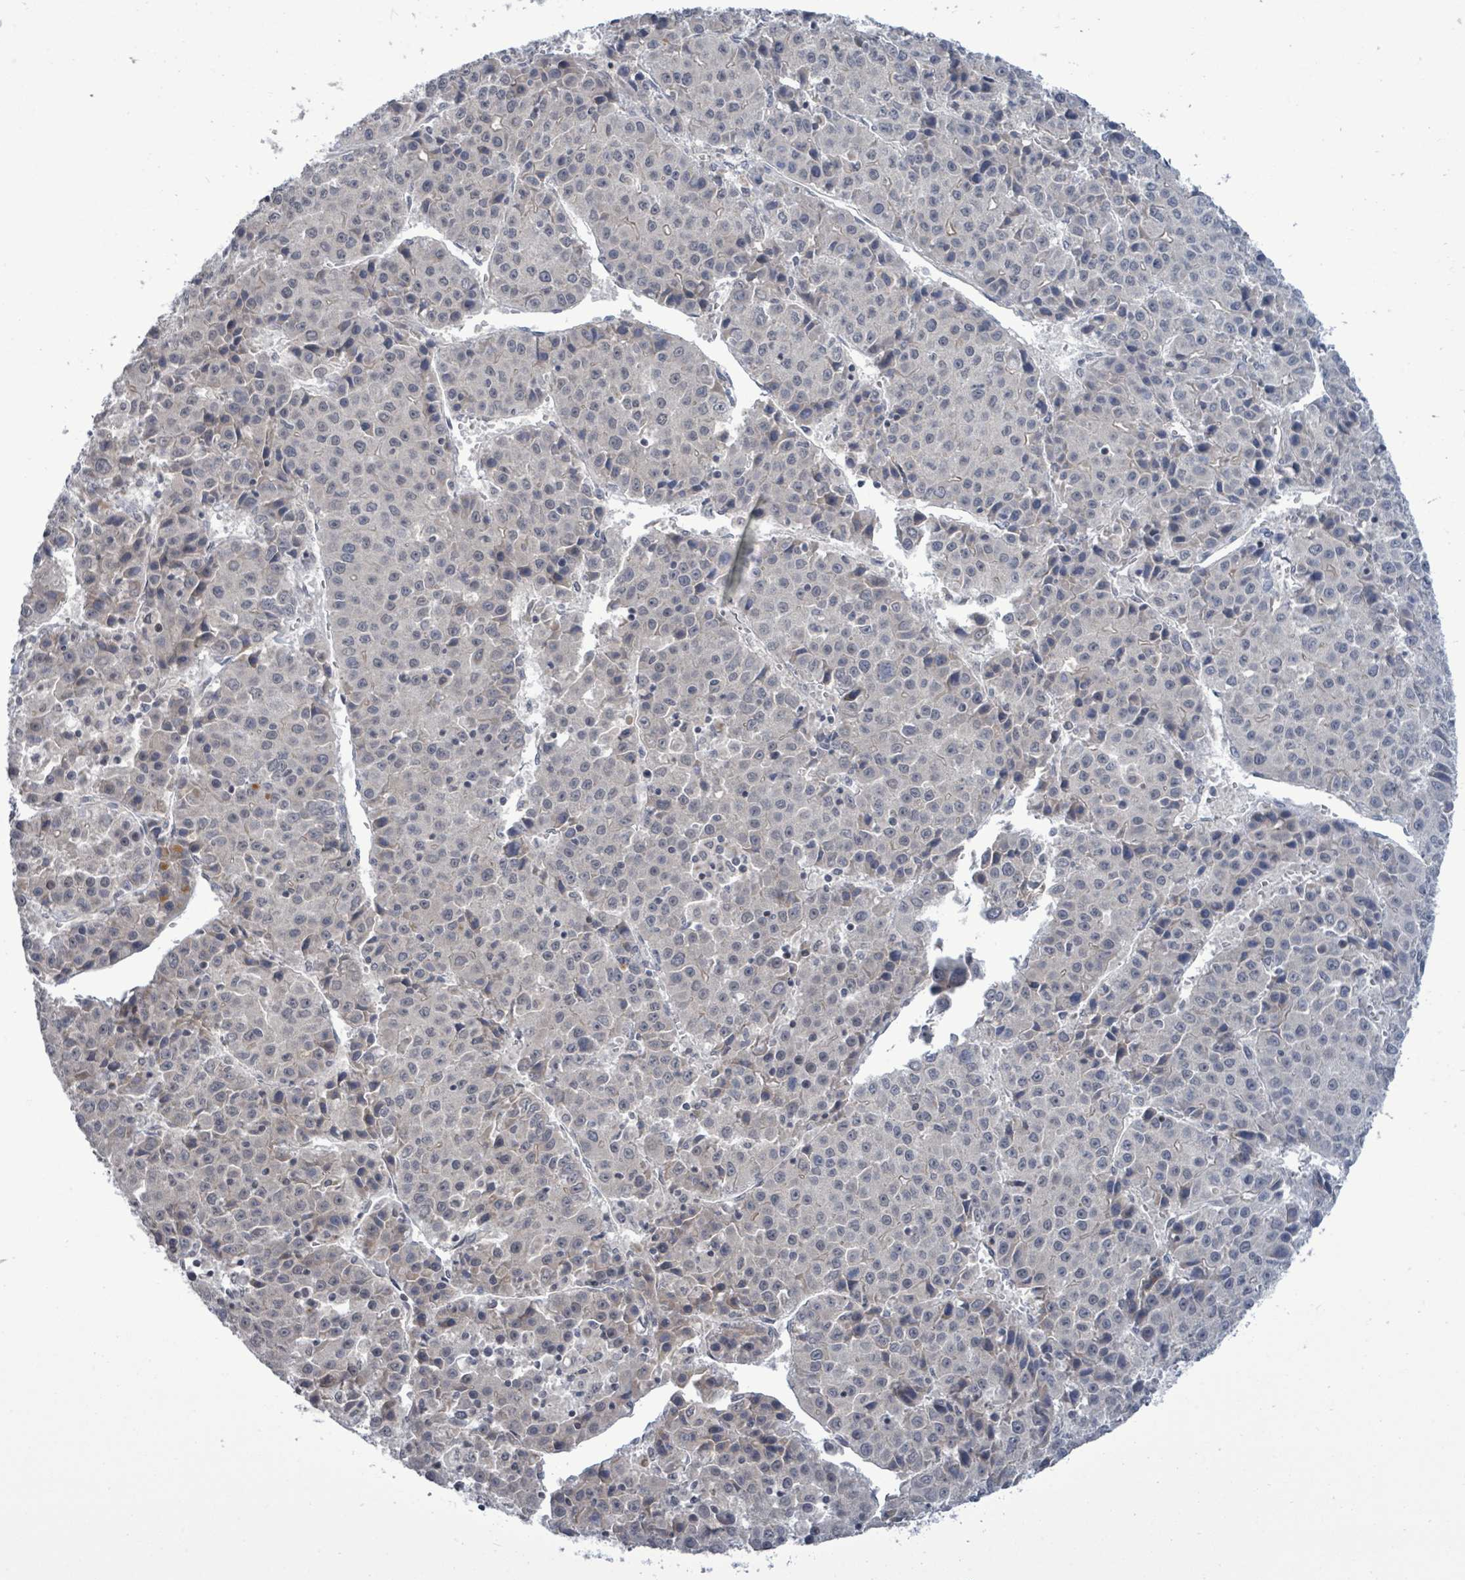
{"staining": {"intensity": "negative", "quantity": "none", "location": "none"}, "tissue": "liver cancer", "cell_type": "Tumor cells", "image_type": "cancer", "snomed": [{"axis": "morphology", "description": "Carcinoma, Hepatocellular, NOS"}, {"axis": "topography", "description": "Liver"}], "caption": "There is no significant expression in tumor cells of hepatocellular carcinoma (liver).", "gene": "COQ10B", "patient": {"sex": "female", "age": 53}}